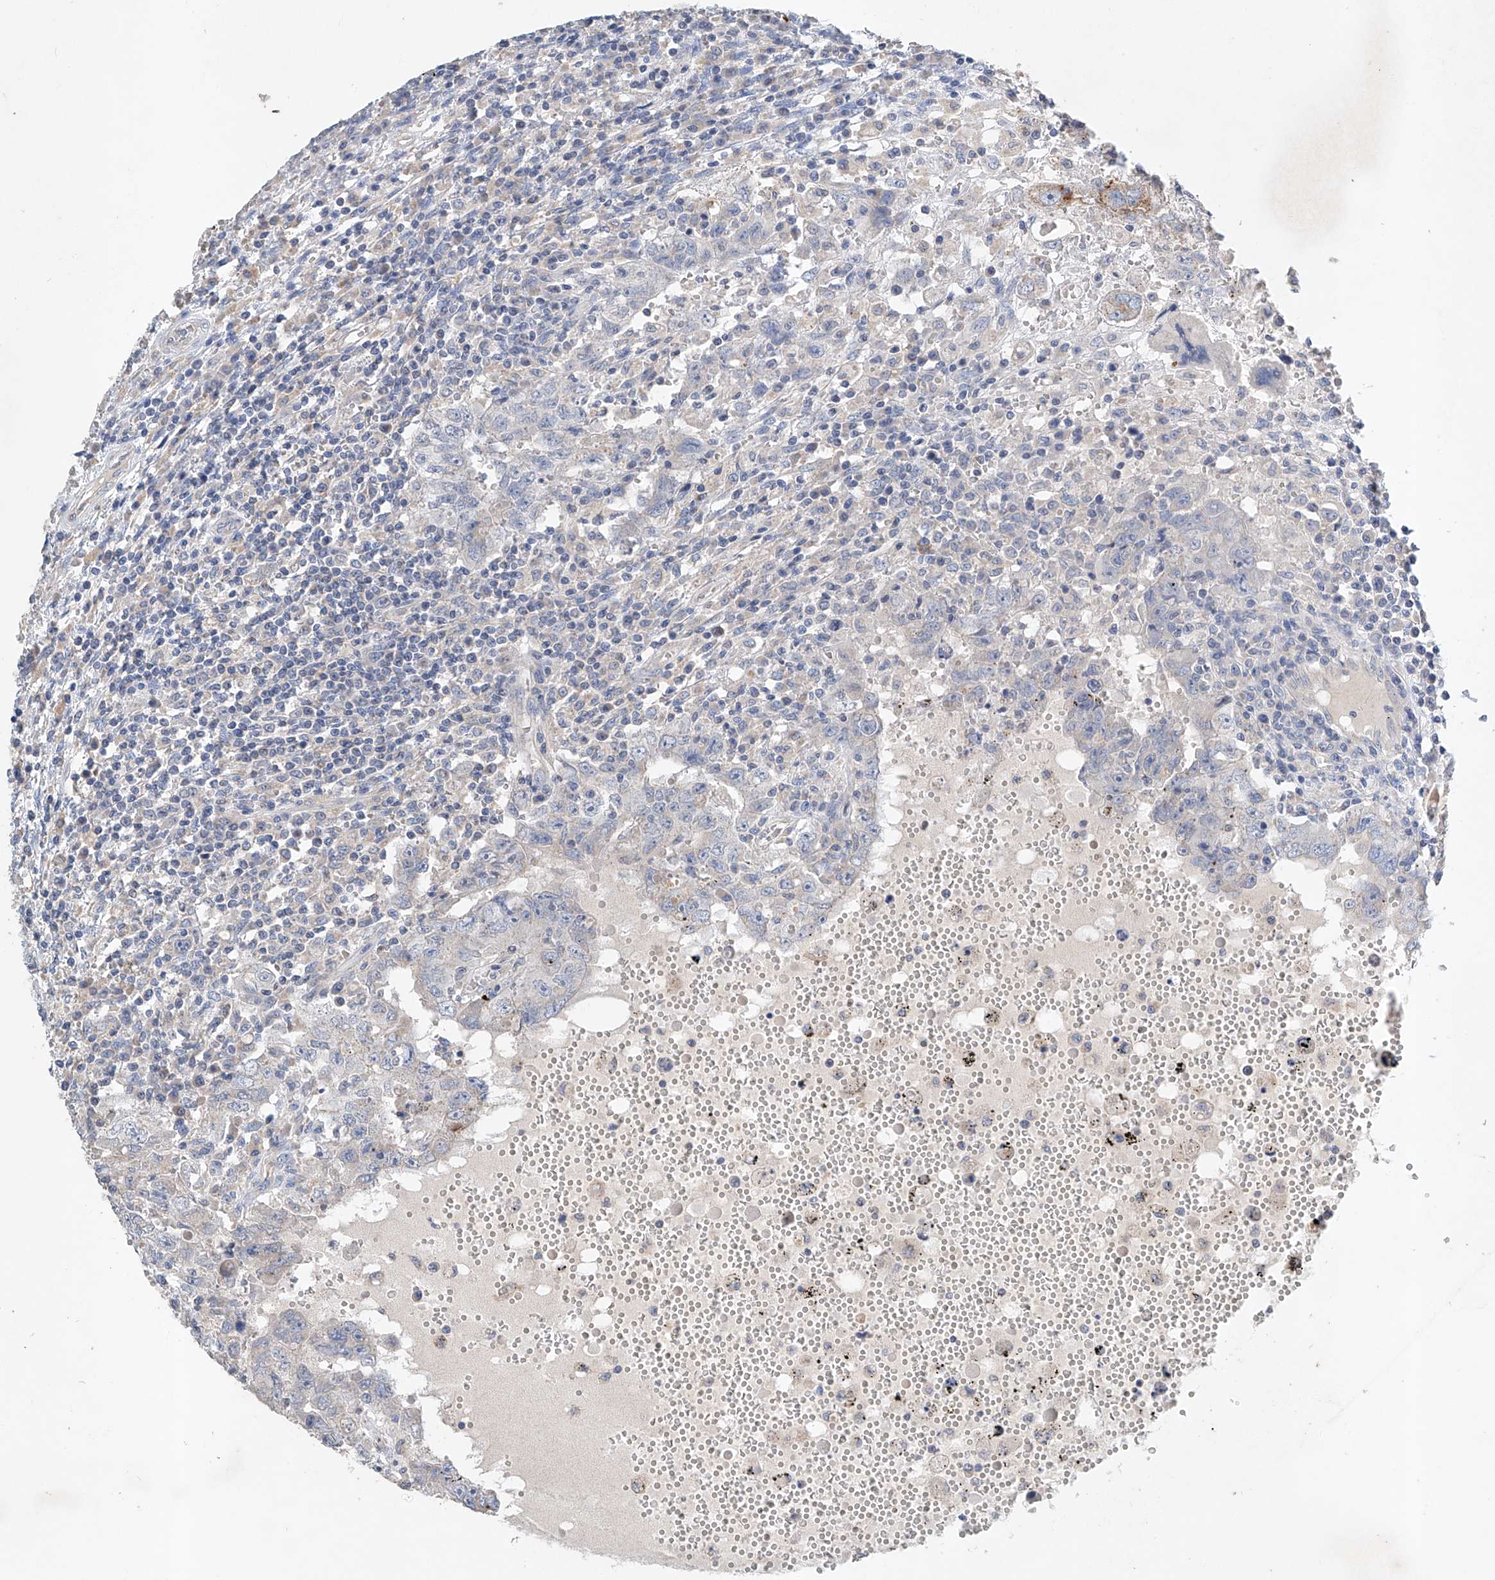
{"staining": {"intensity": "negative", "quantity": "none", "location": "none"}, "tissue": "testis cancer", "cell_type": "Tumor cells", "image_type": "cancer", "snomed": [{"axis": "morphology", "description": "Carcinoma, Embryonal, NOS"}, {"axis": "topography", "description": "Testis"}], "caption": "Immunohistochemistry (IHC) of embryonal carcinoma (testis) shows no staining in tumor cells.", "gene": "GPC4", "patient": {"sex": "male", "age": 26}}